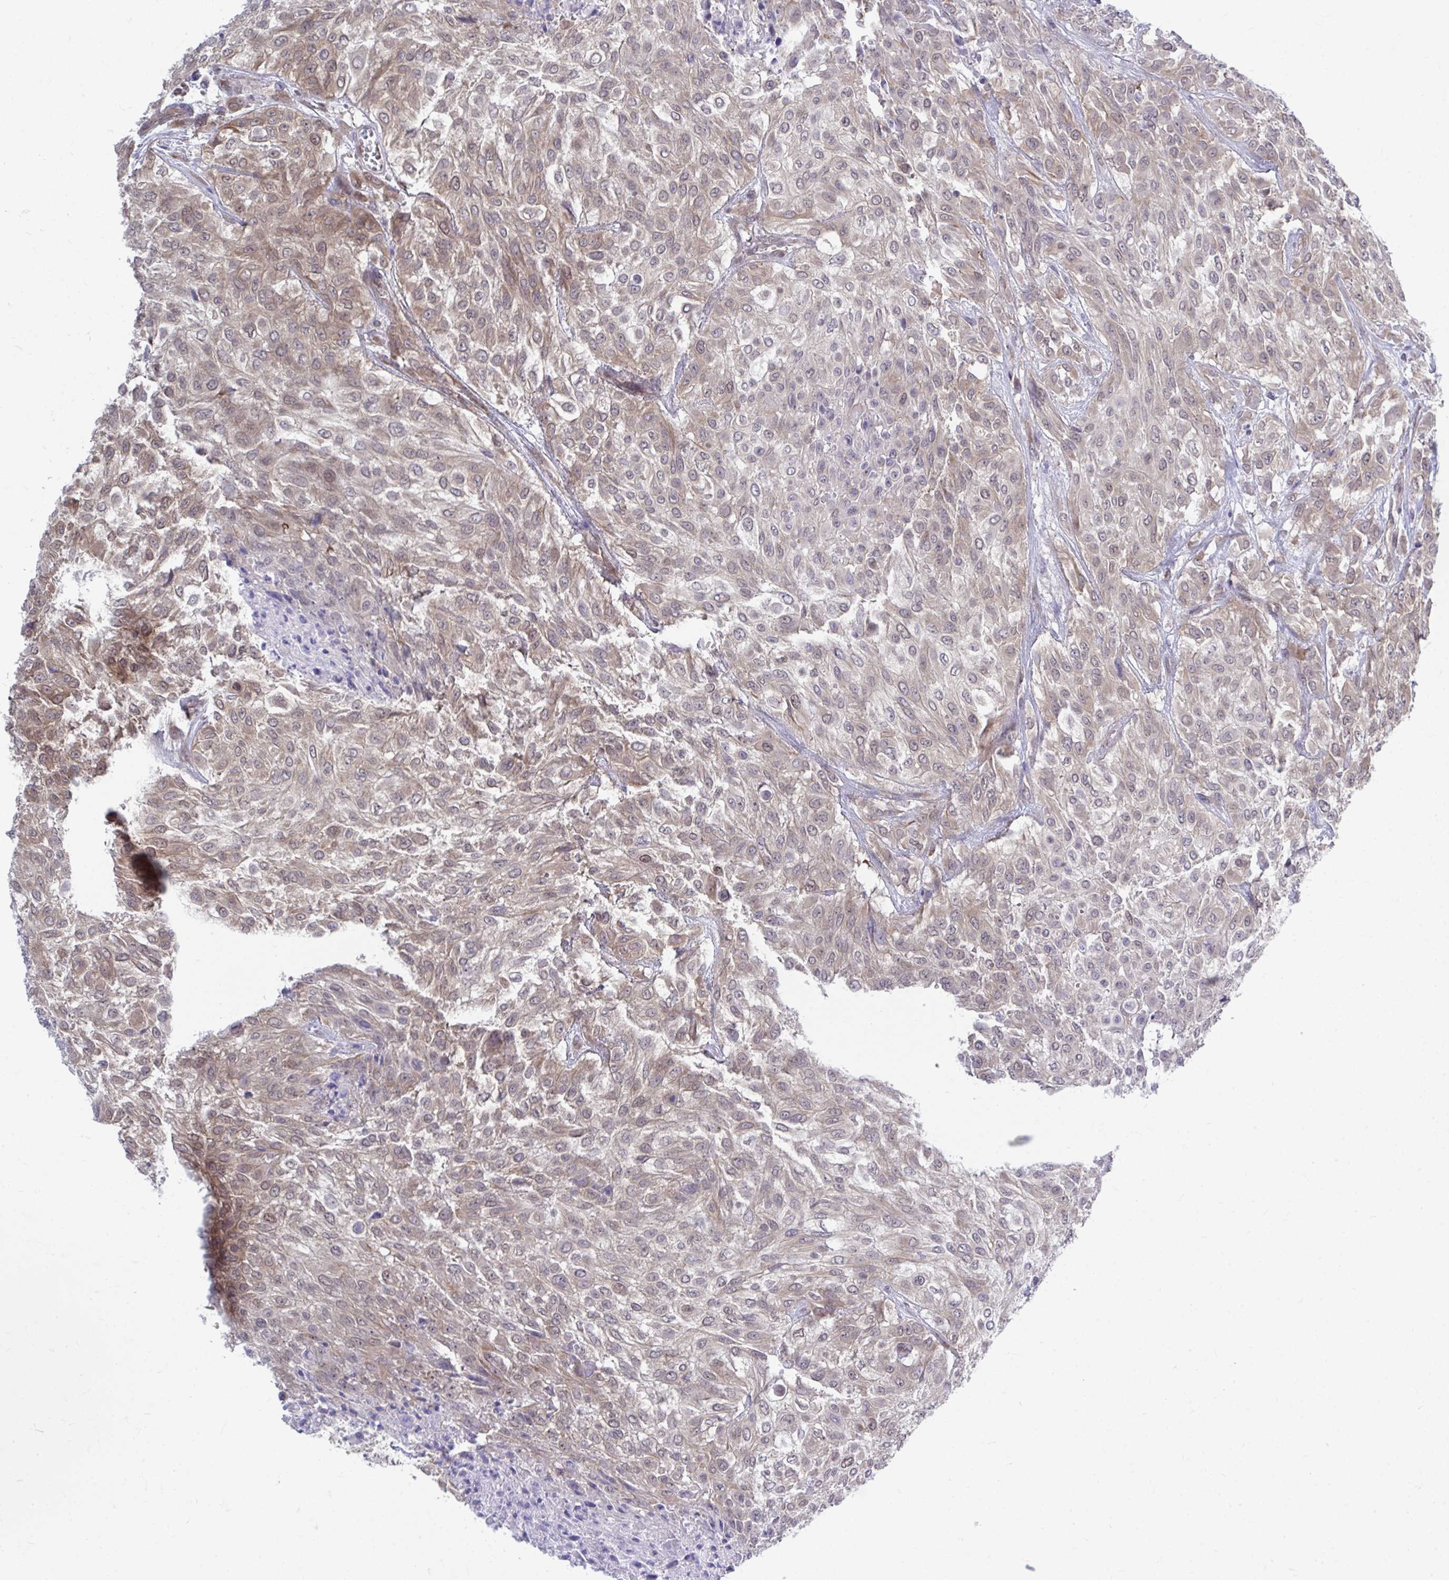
{"staining": {"intensity": "moderate", "quantity": ">75%", "location": "cytoplasmic/membranous"}, "tissue": "urothelial cancer", "cell_type": "Tumor cells", "image_type": "cancer", "snomed": [{"axis": "morphology", "description": "Urothelial carcinoma, High grade"}, {"axis": "topography", "description": "Urinary bladder"}], "caption": "Urothelial cancer stained with a protein marker reveals moderate staining in tumor cells.", "gene": "SELENON", "patient": {"sex": "male", "age": 57}}